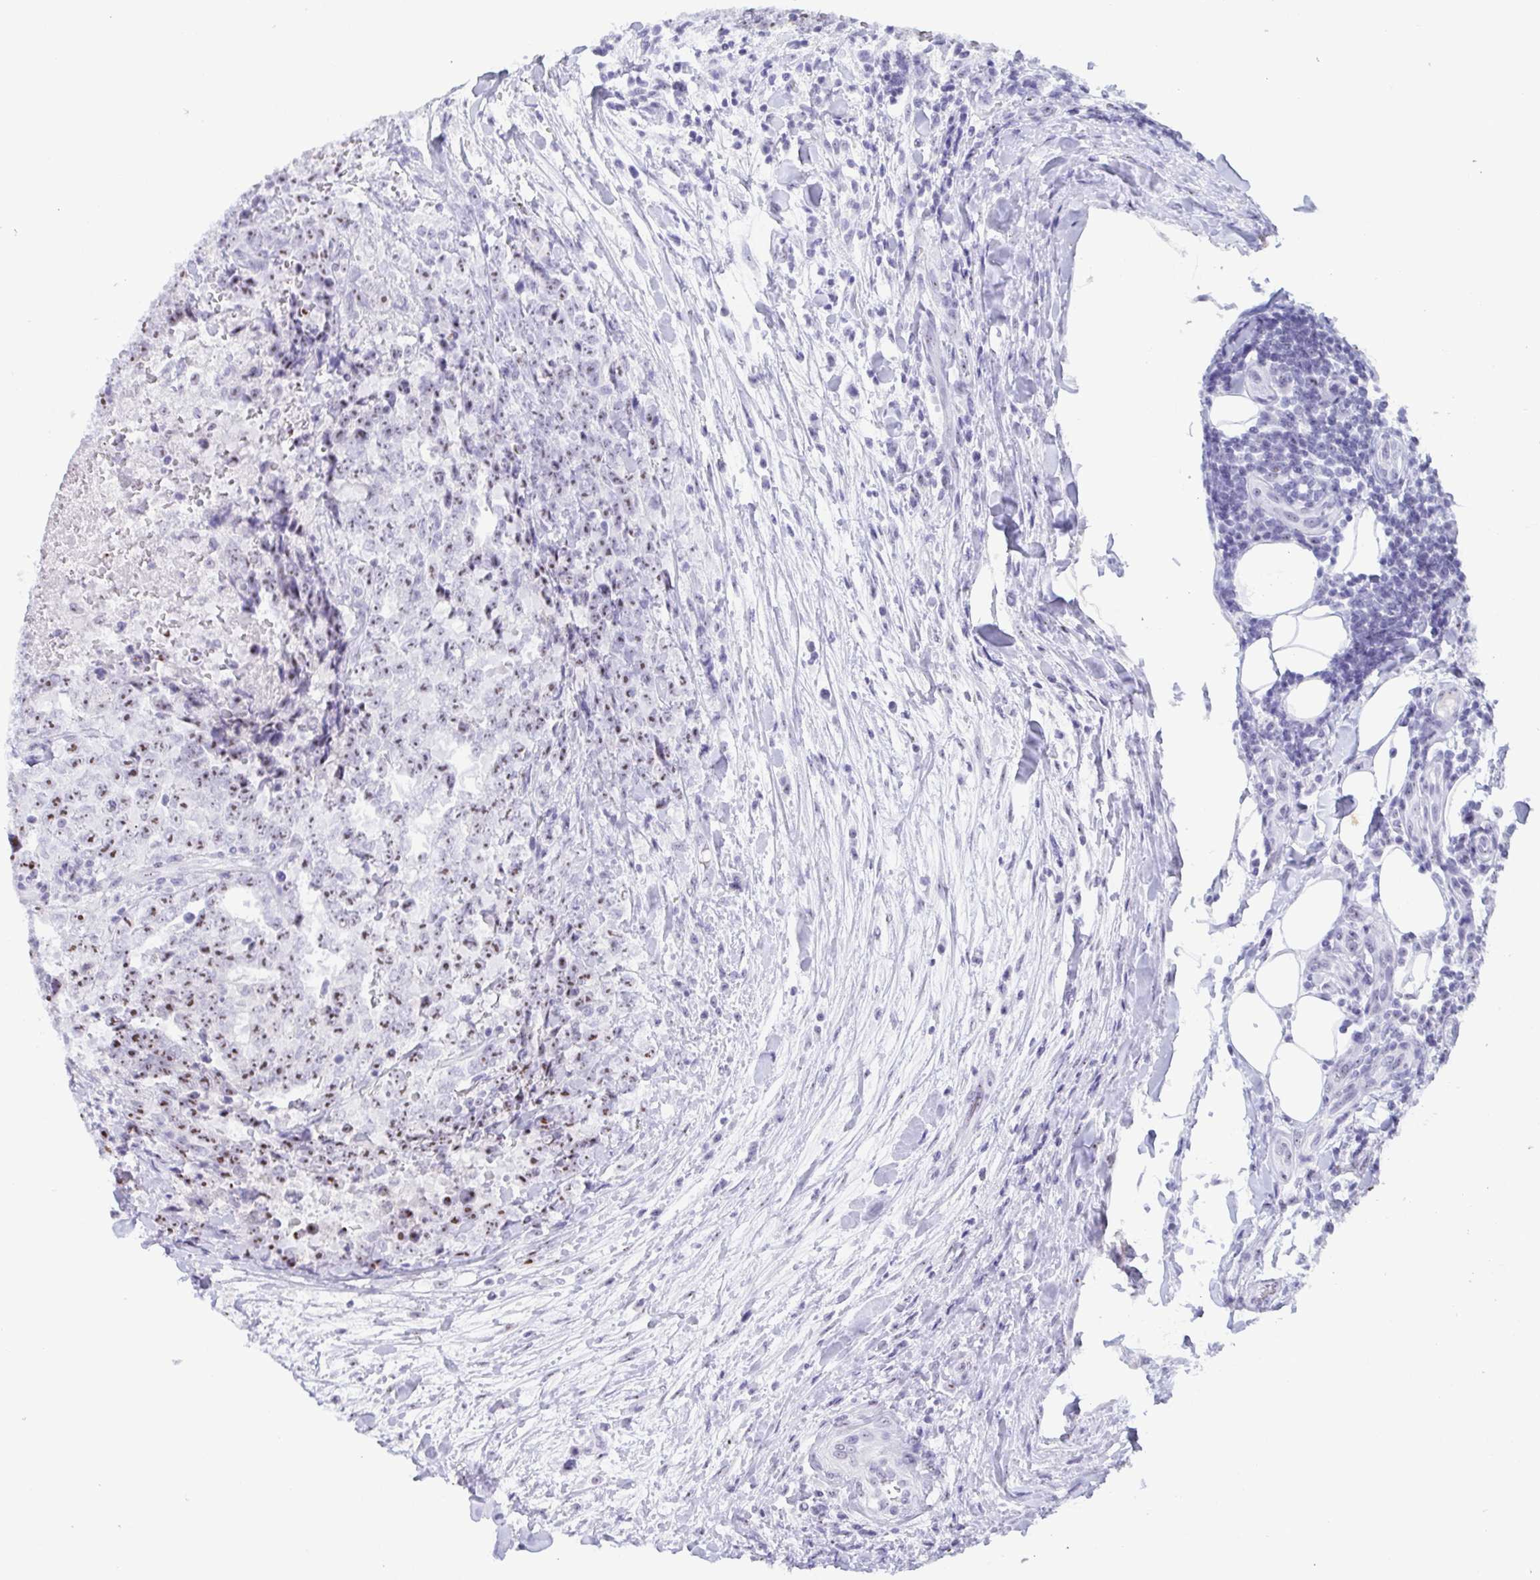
{"staining": {"intensity": "moderate", "quantity": "25%-75%", "location": "nuclear"}, "tissue": "testis cancer", "cell_type": "Tumor cells", "image_type": "cancer", "snomed": [{"axis": "morphology", "description": "Carcinoma, Embryonal, NOS"}, {"axis": "topography", "description": "Testis"}], "caption": "High-magnification brightfield microscopy of testis cancer (embryonal carcinoma) stained with DAB (brown) and counterstained with hematoxylin (blue). tumor cells exhibit moderate nuclear positivity is appreciated in approximately25%-75% of cells.", "gene": "BZW1", "patient": {"sex": "male", "age": 24}}